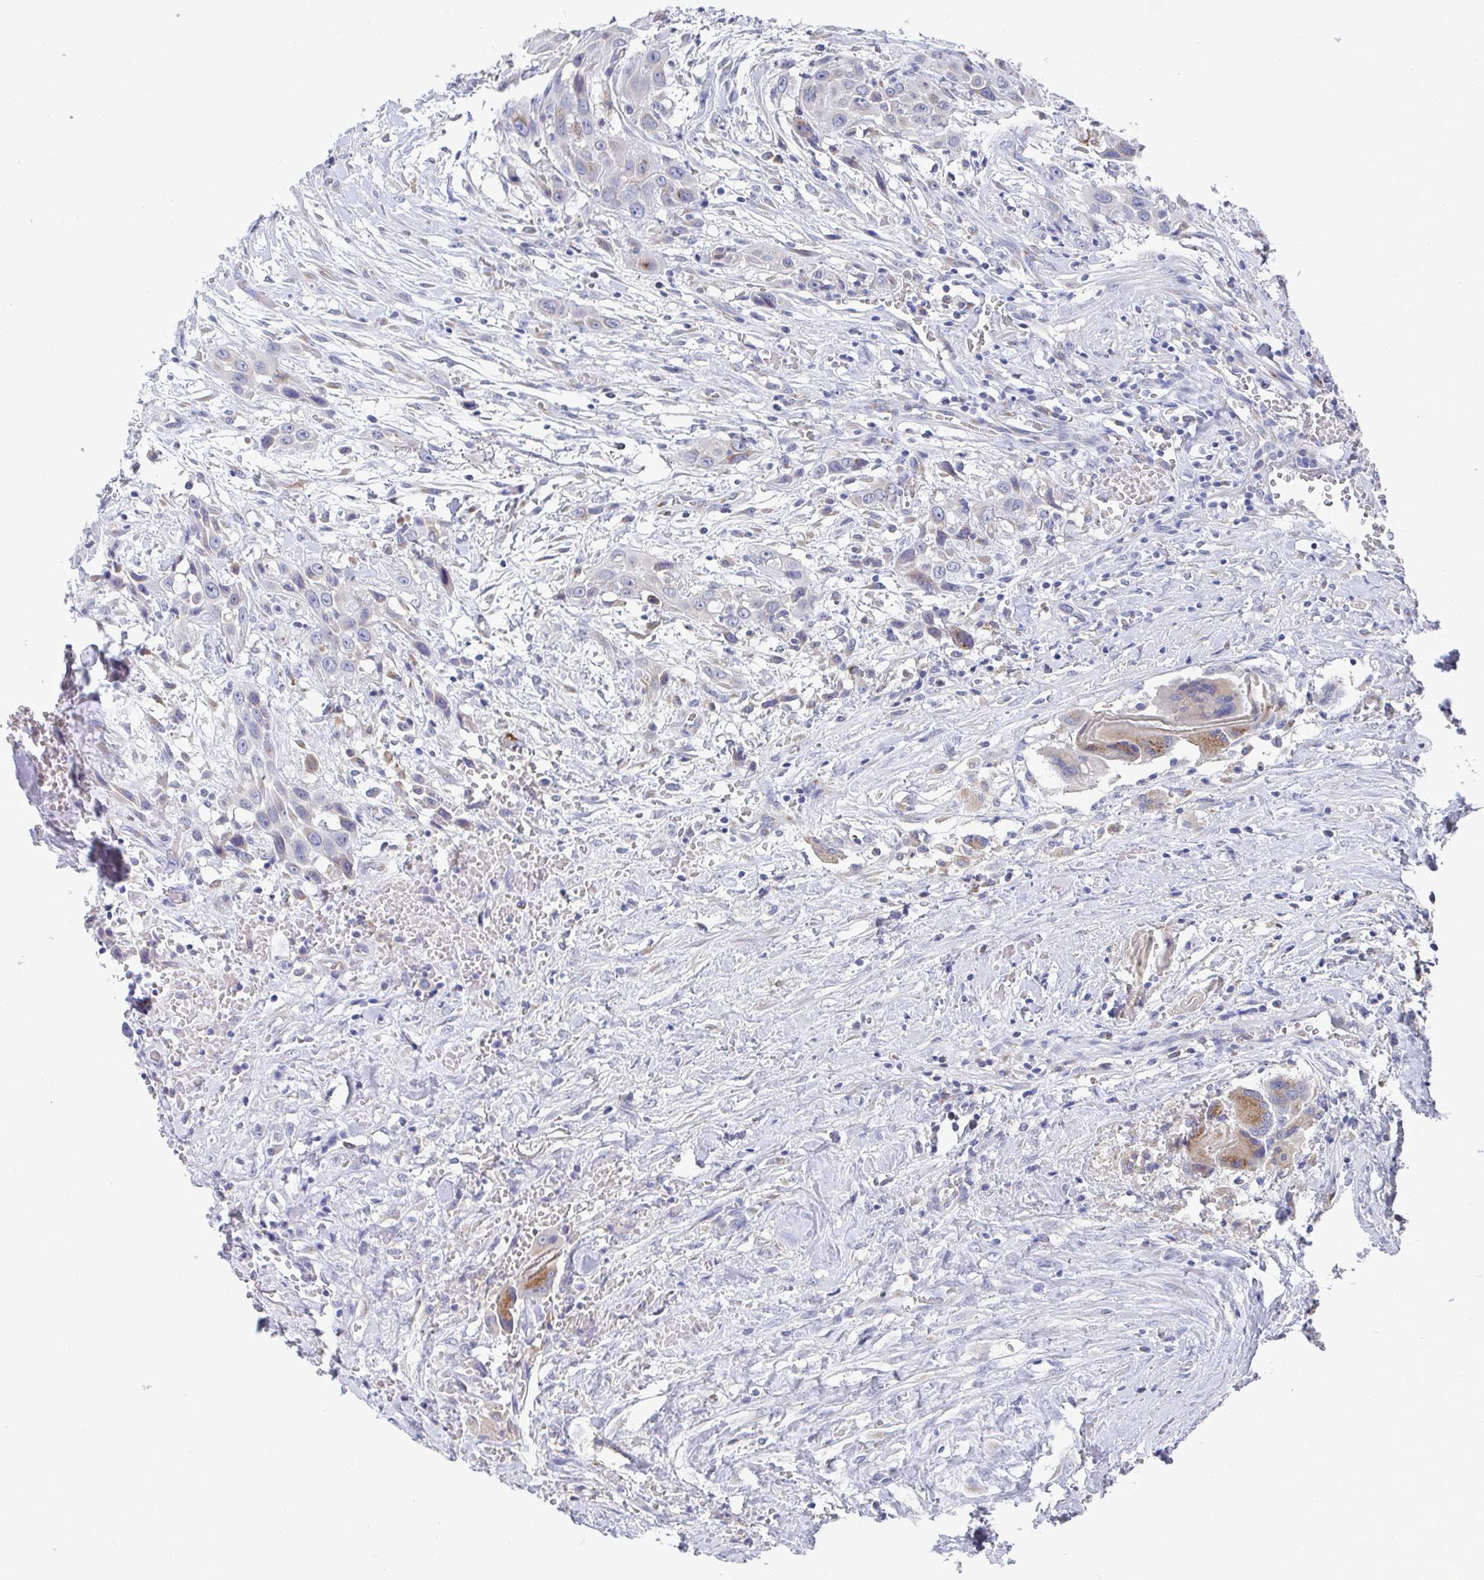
{"staining": {"intensity": "negative", "quantity": "none", "location": "none"}, "tissue": "head and neck cancer", "cell_type": "Tumor cells", "image_type": "cancer", "snomed": [{"axis": "morphology", "description": "Squamous cell carcinoma, NOS"}, {"axis": "topography", "description": "Head-Neck"}], "caption": "This histopathology image is of head and neck squamous cell carcinoma stained with immunohistochemistry (IHC) to label a protein in brown with the nuclei are counter-stained blue. There is no expression in tumor cells.", "gene": "TAS2R39", "patient": {"sex": "male", "age": 81}}